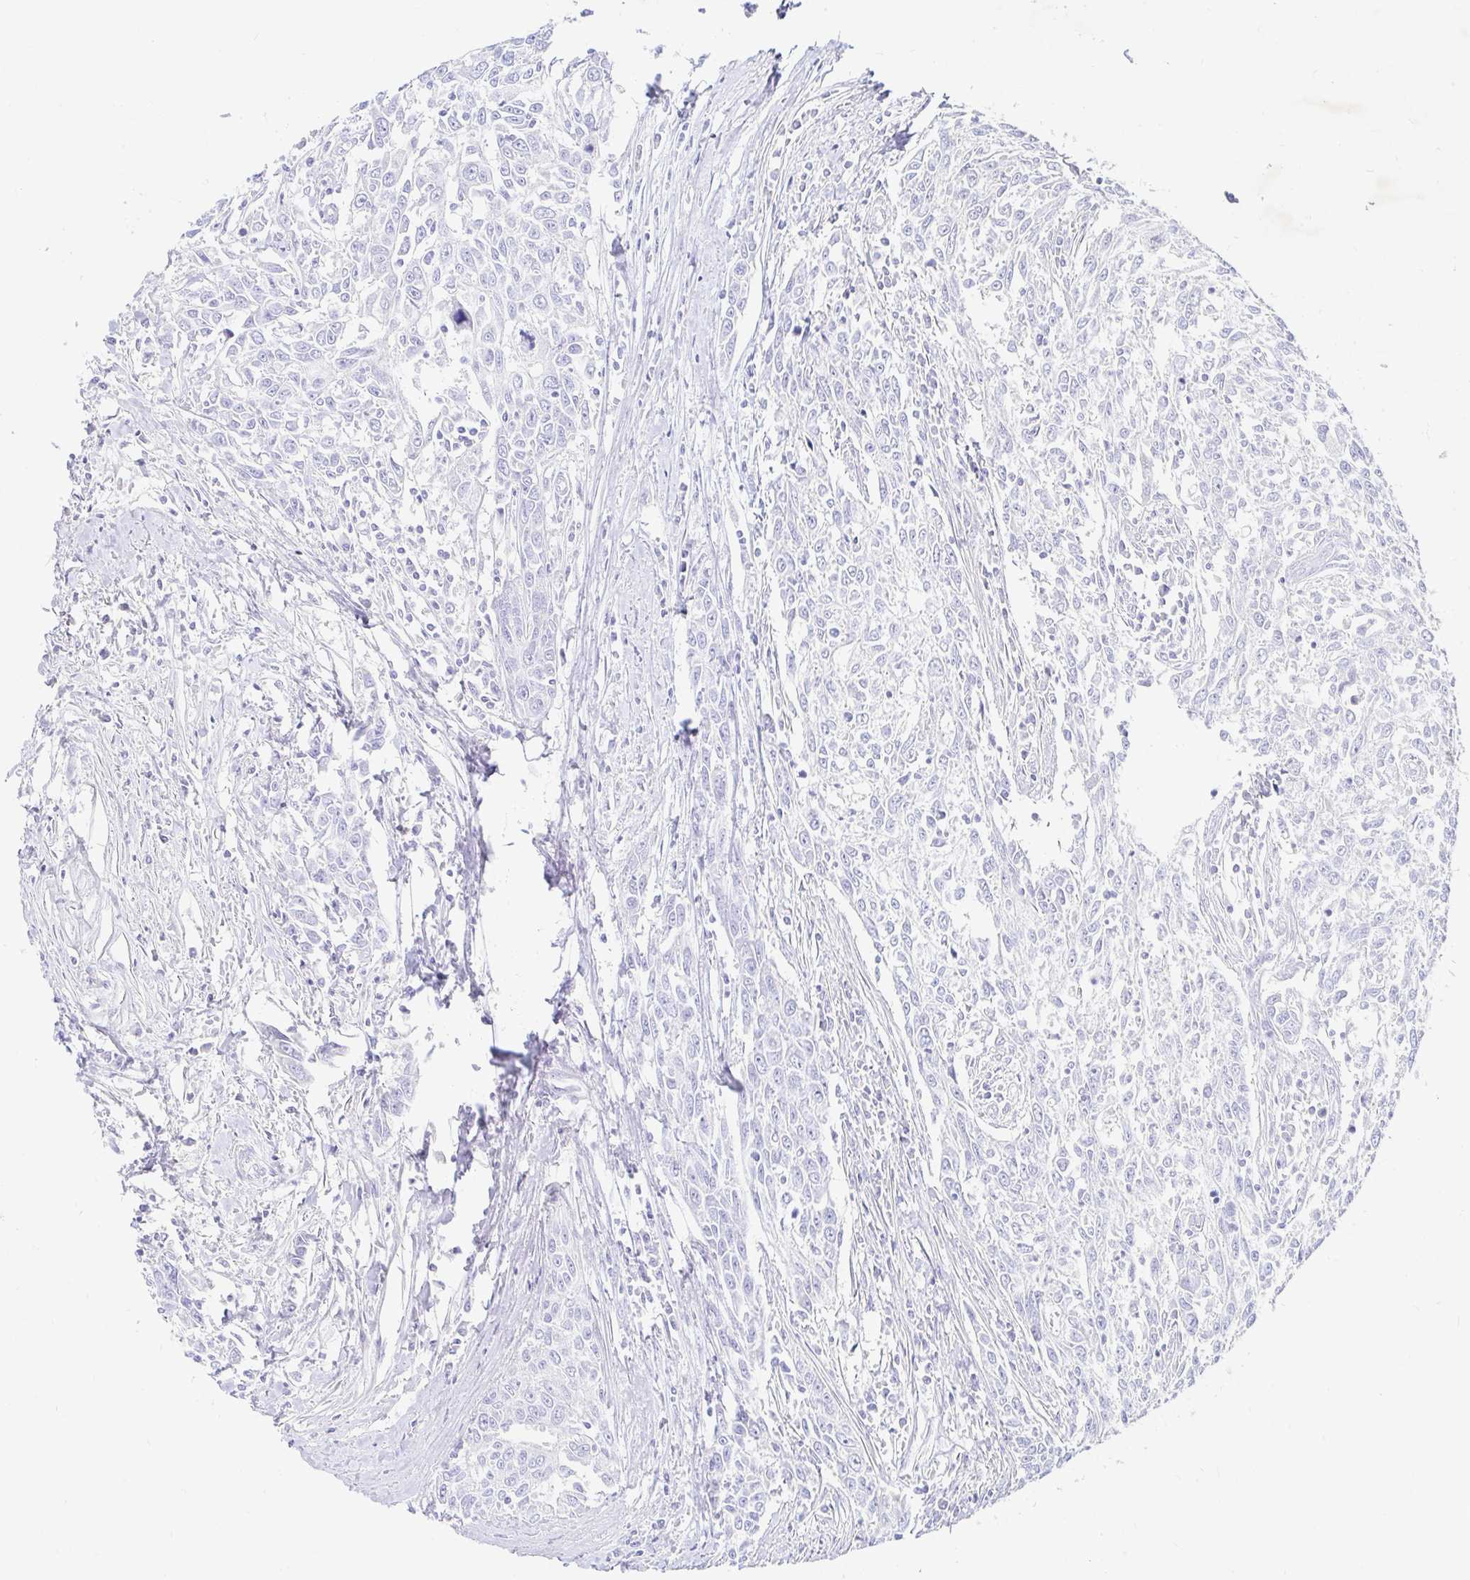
{"staining": {"intensity": "negative", "quantity": "none", "location": "none"}, "tissue": "breast cancer", "cell_type": "Tumor cells", "image_type": "cancer", "snomed": [{"axis": "morphology", "description": "Duct carcinoma"}, {"axis": "topography", "description": "Breast"}], "caption": "This is a micrograph of immunohistochemistry staining of breast intraductal carcinoma, which shows no positivity in tumor cells.", "gene": "NR2E1", "patient": {"sex": "female", "age": 50}}